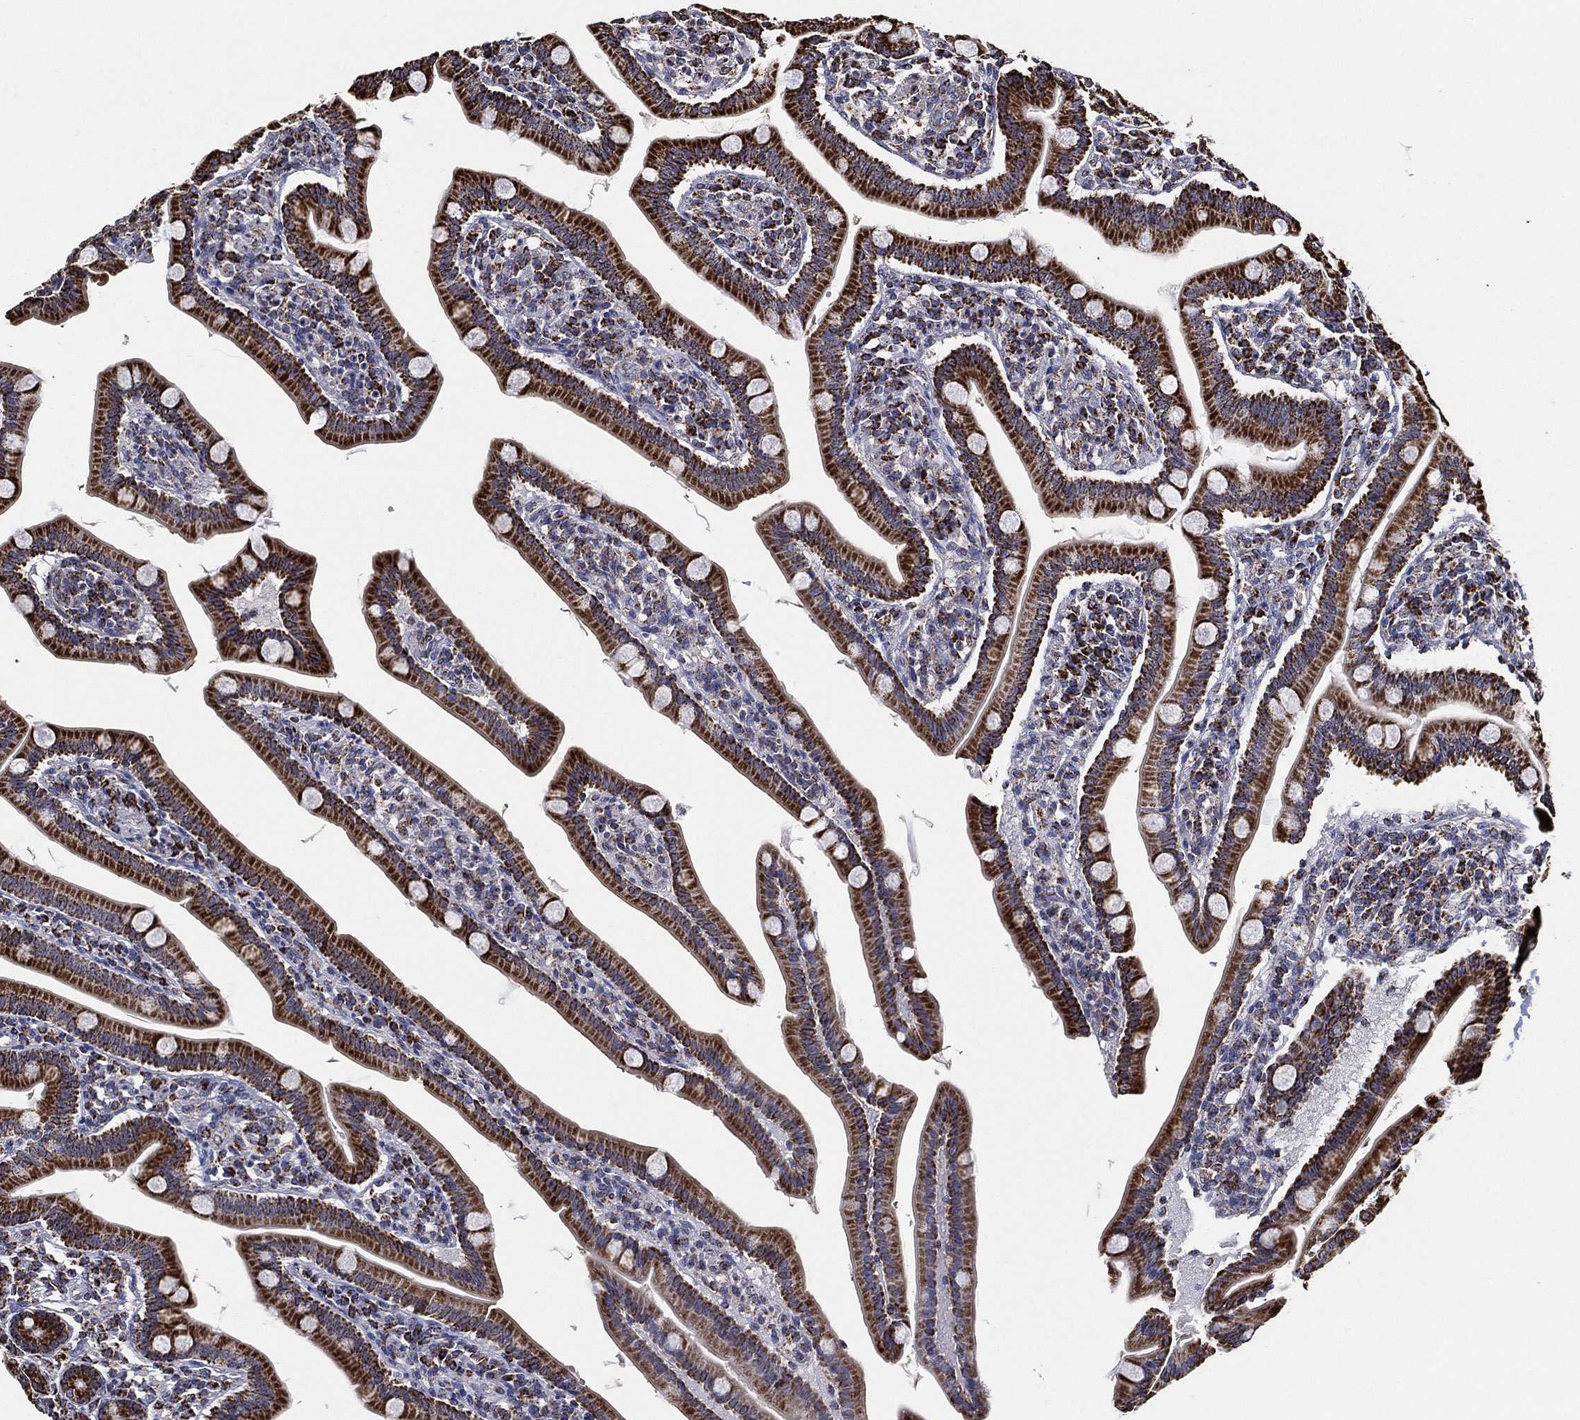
{"staining": {"intensity": "strong", "quantity": ">75%", "location": "cytoplasmic/membranous"}, "tissue": "small intestine", "cell_type": "Glandular cells", "image_type": "normal", "snomed": [{"axis": "morphology", "description": "Normal tissue, NOS"}, {"axis": "topography", "description": "Small intestine"}], "caption": "Benign small intestine displays strong cytoplasmic/membranous expression in about >75% of glandular cells.", "gene": "NDUFAB1", "patient": {"sex": "male", "age": 66}}